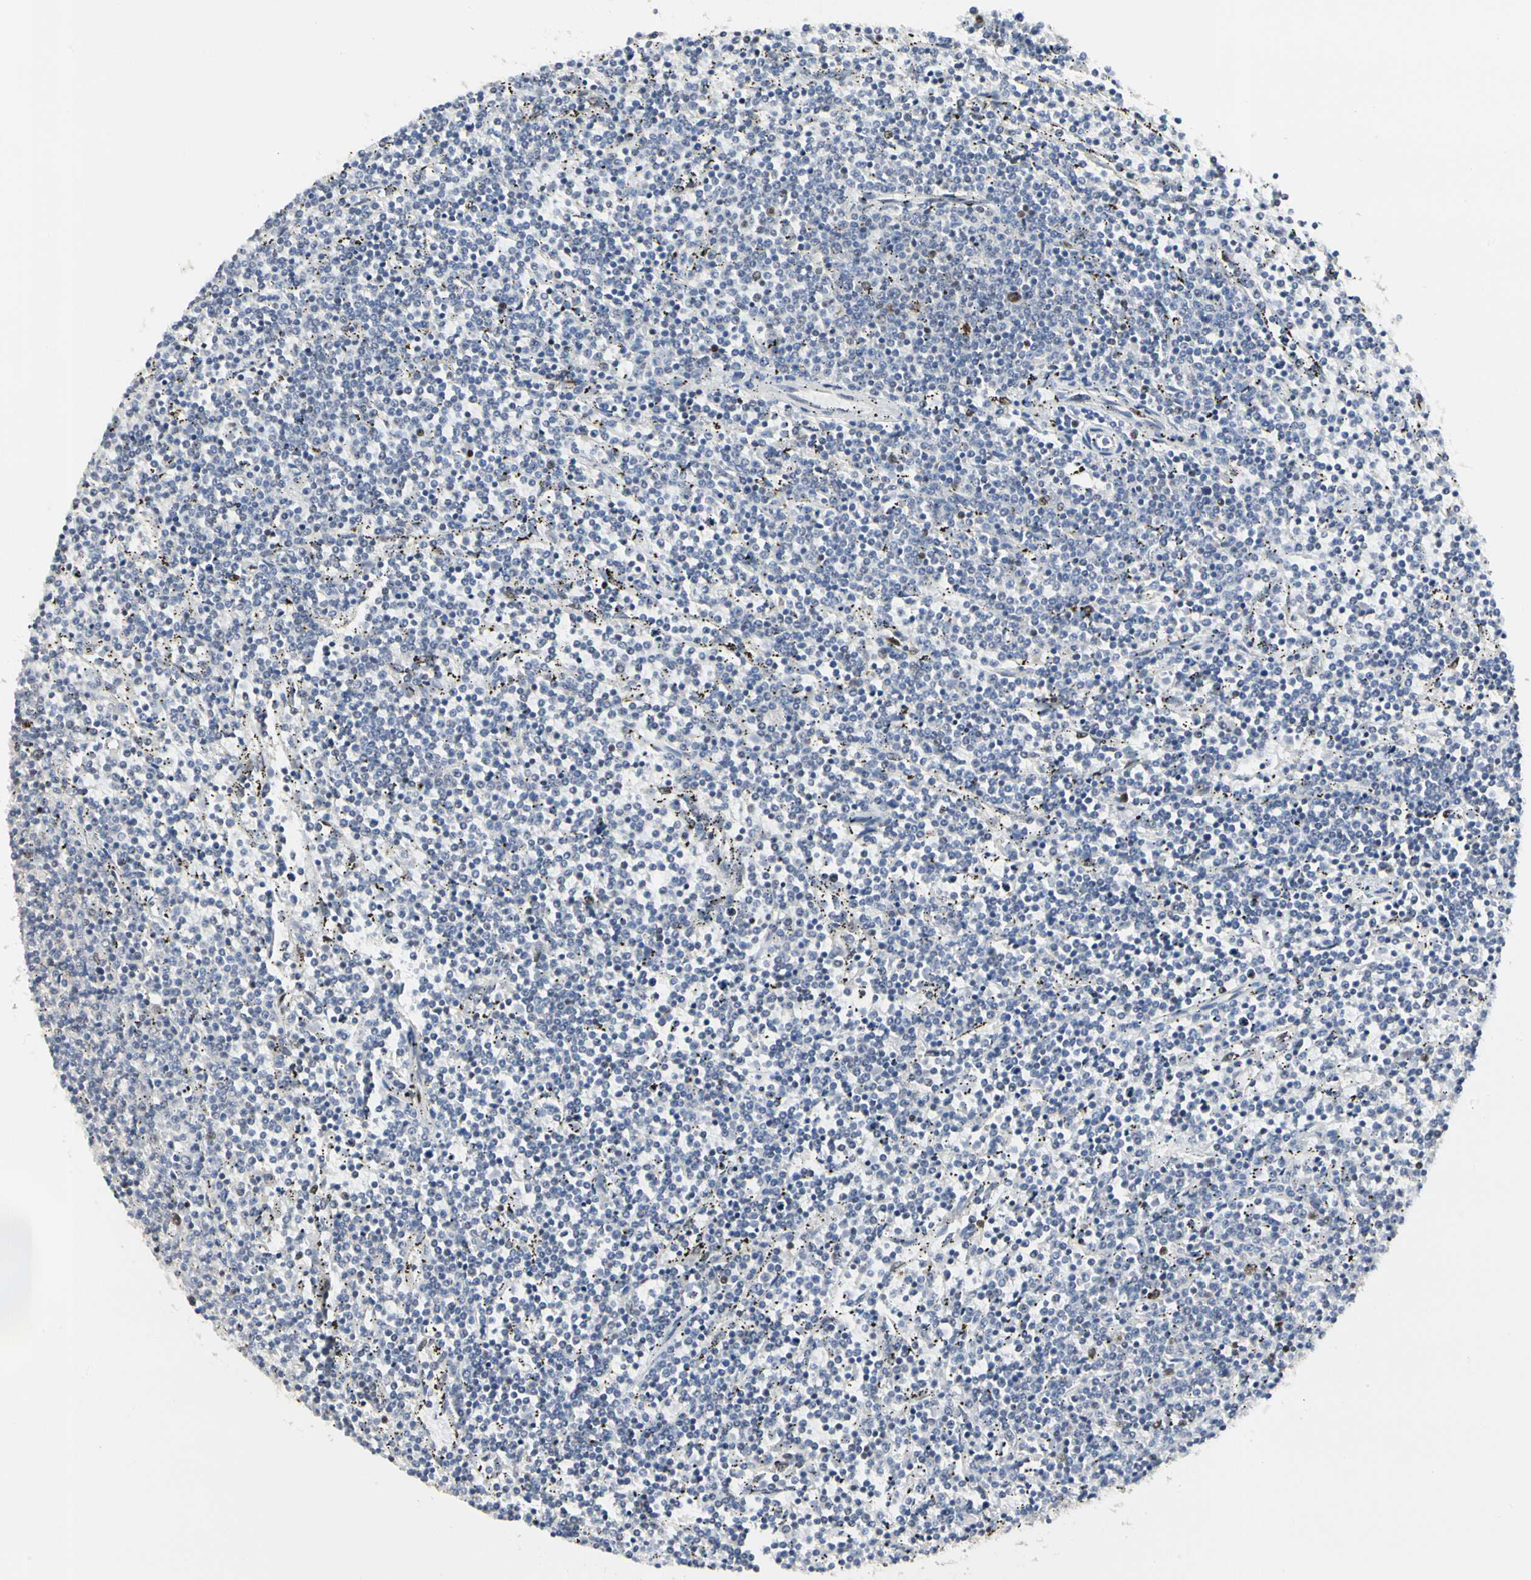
{"staining": {"intensity": "weak", "quantity": "<25%", "location": "nuclear"}, "tissue": "lymphoma", "cell_type": "Tumor cells", "image_type": "cancer", "snomed": [{"axis": "morphology", "description": "Malignant lymphoma, non-Hodgkin's type, Low grade"}, {"axis": "topography", "description": "Spleen"}], "caption": "A high-resolution histopathology image shows immunohistochemistry (IHC) staining of malignant lymphoma, non-Hodgkin's type (low-grade), which displays no significant positivity in tumor cells. (Brightfield microscopy of DAB (3,3'-diaminobenzidine) immunohistochemistry (IHC) at high magnification).", "gene": "PRMT3", "patient": {"sex": "female", "age": 50}}